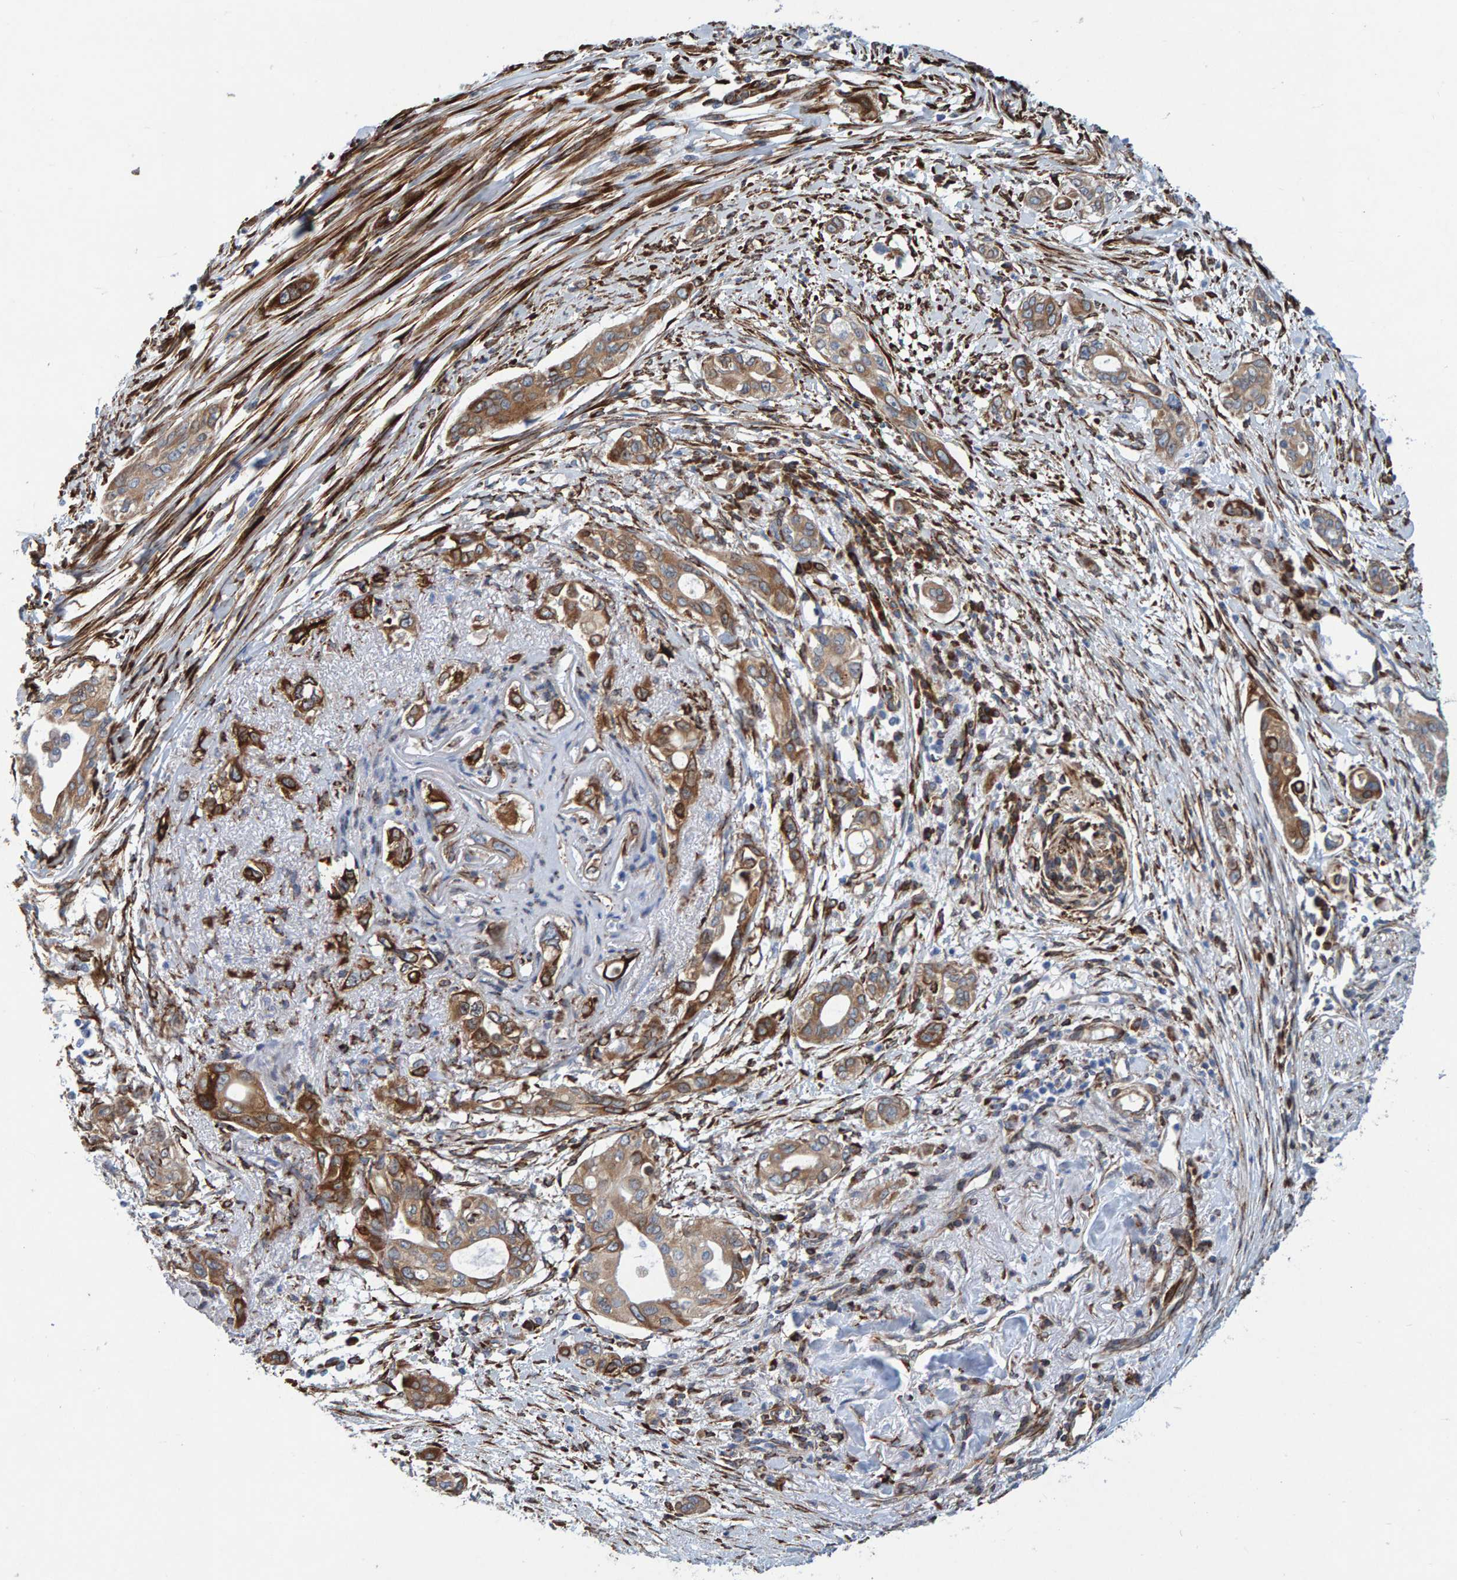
{"staining": {"intensity": "weak", "quantity": ">75%", "location": "cytoplasmic/membranous"}, "tissue": "pancreatic cancer", "cell_type": "Tumor cells", "image_type": "cancer", "snomed": [{"axis": "morphology", "description": "Adenocarcinoma, NOS"}, {"axis": "topography", "description": "Pancreas"}], "caption": "High-magnification brightfield microscopy of adenocarcinoma (pancreatic) stained with DAB (brown) and counterstained with hematoxylin (blue). tumor cells exhibit weak cytoplasmic/membranous staining is present in approximately>75% of cells.", "gene": "MMP16", "patient": {"sex": "female", "age": 60}}